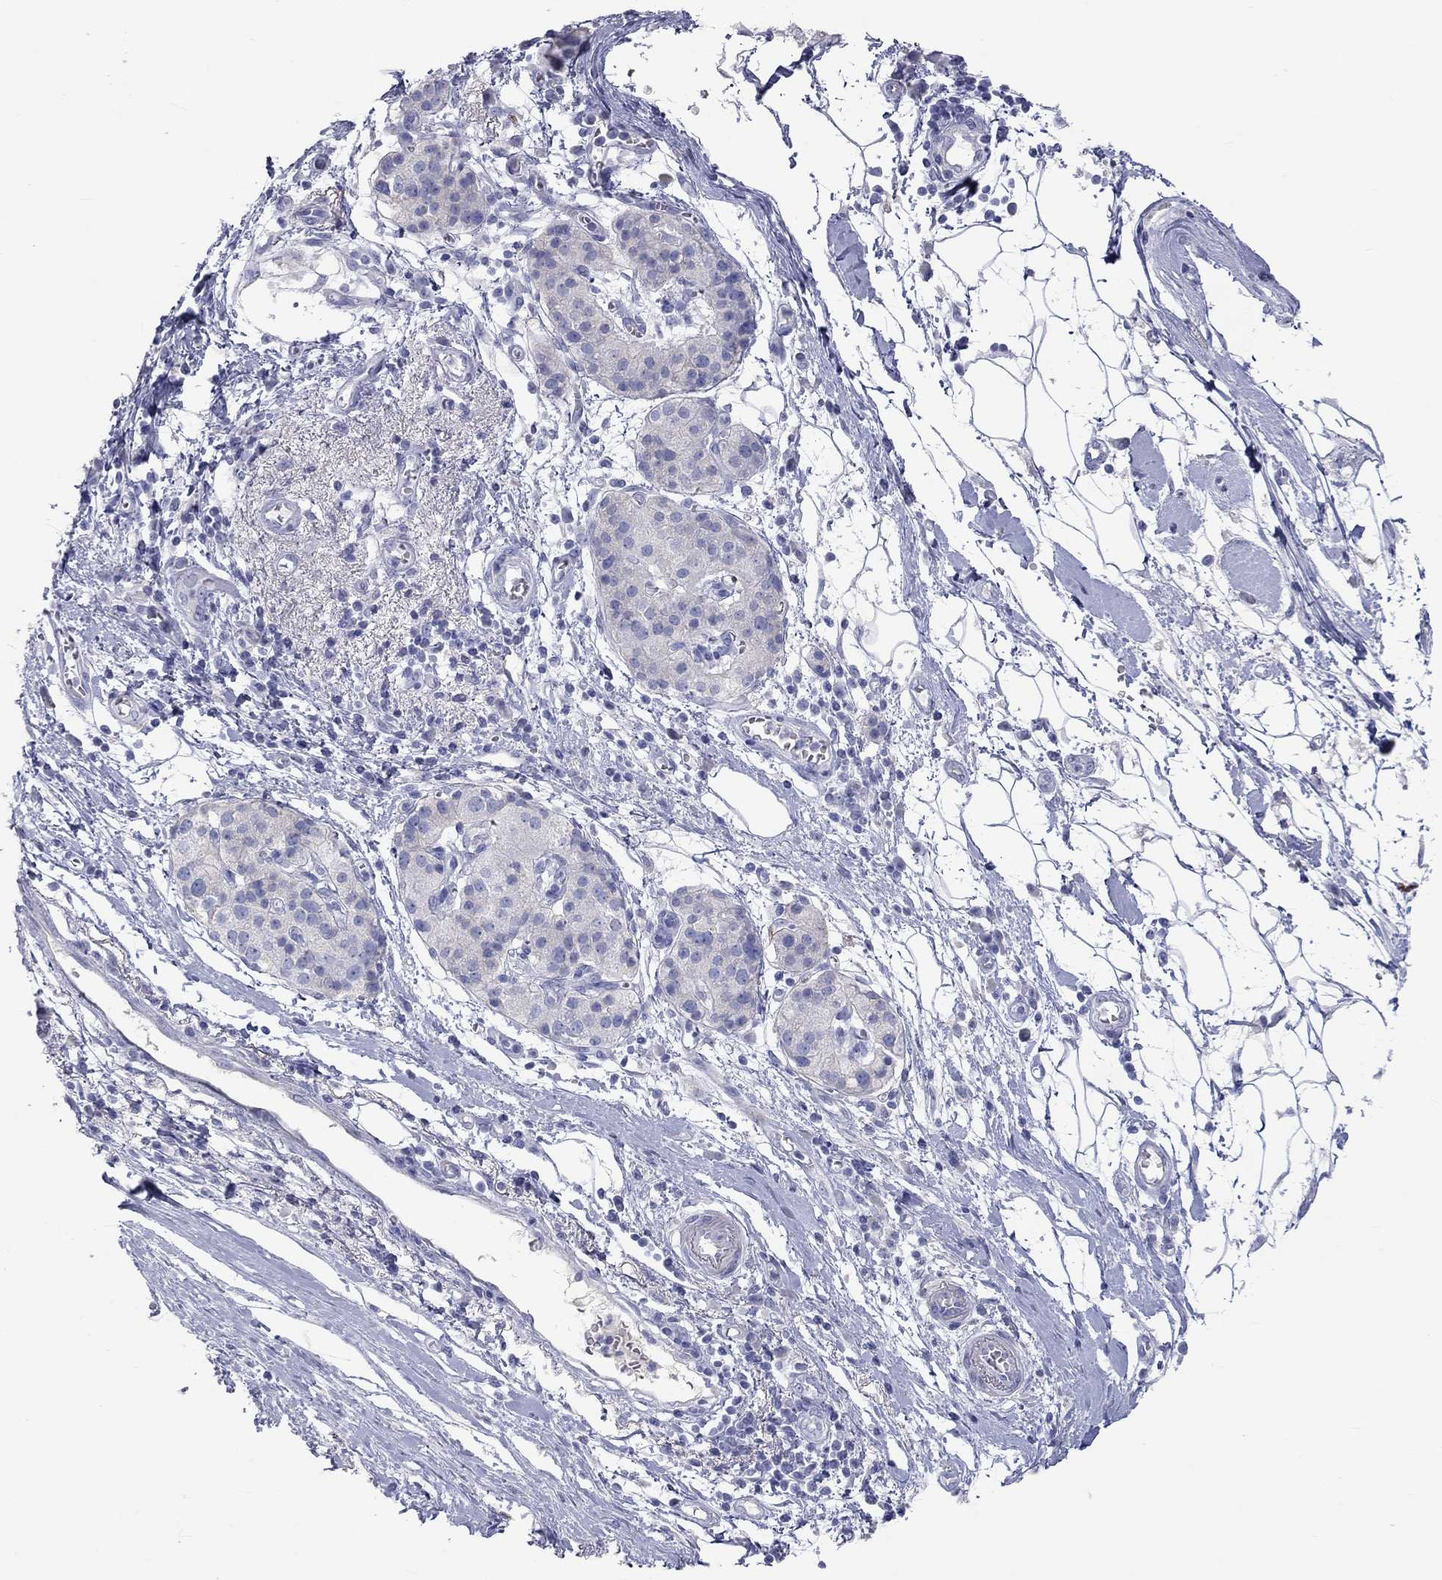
{"staining": {"intensity": "negative", "quantity": "none", "location": "none"}, "tissue": "pancreatic cancer", "cell_type": "Tumor cells", "image_type": "cancer", "snomed": [{"axis": "morphology", "description": "Adenocarcinoma, NOS"}, {"axis": "topography", "description": "Pancreas"}], "caption": "There is no significant positivity in tumor cells of pancreatic adenocarcinoma.", "gene": "PCDHGC5", "patient": {"sex": "male", "age": 72}}